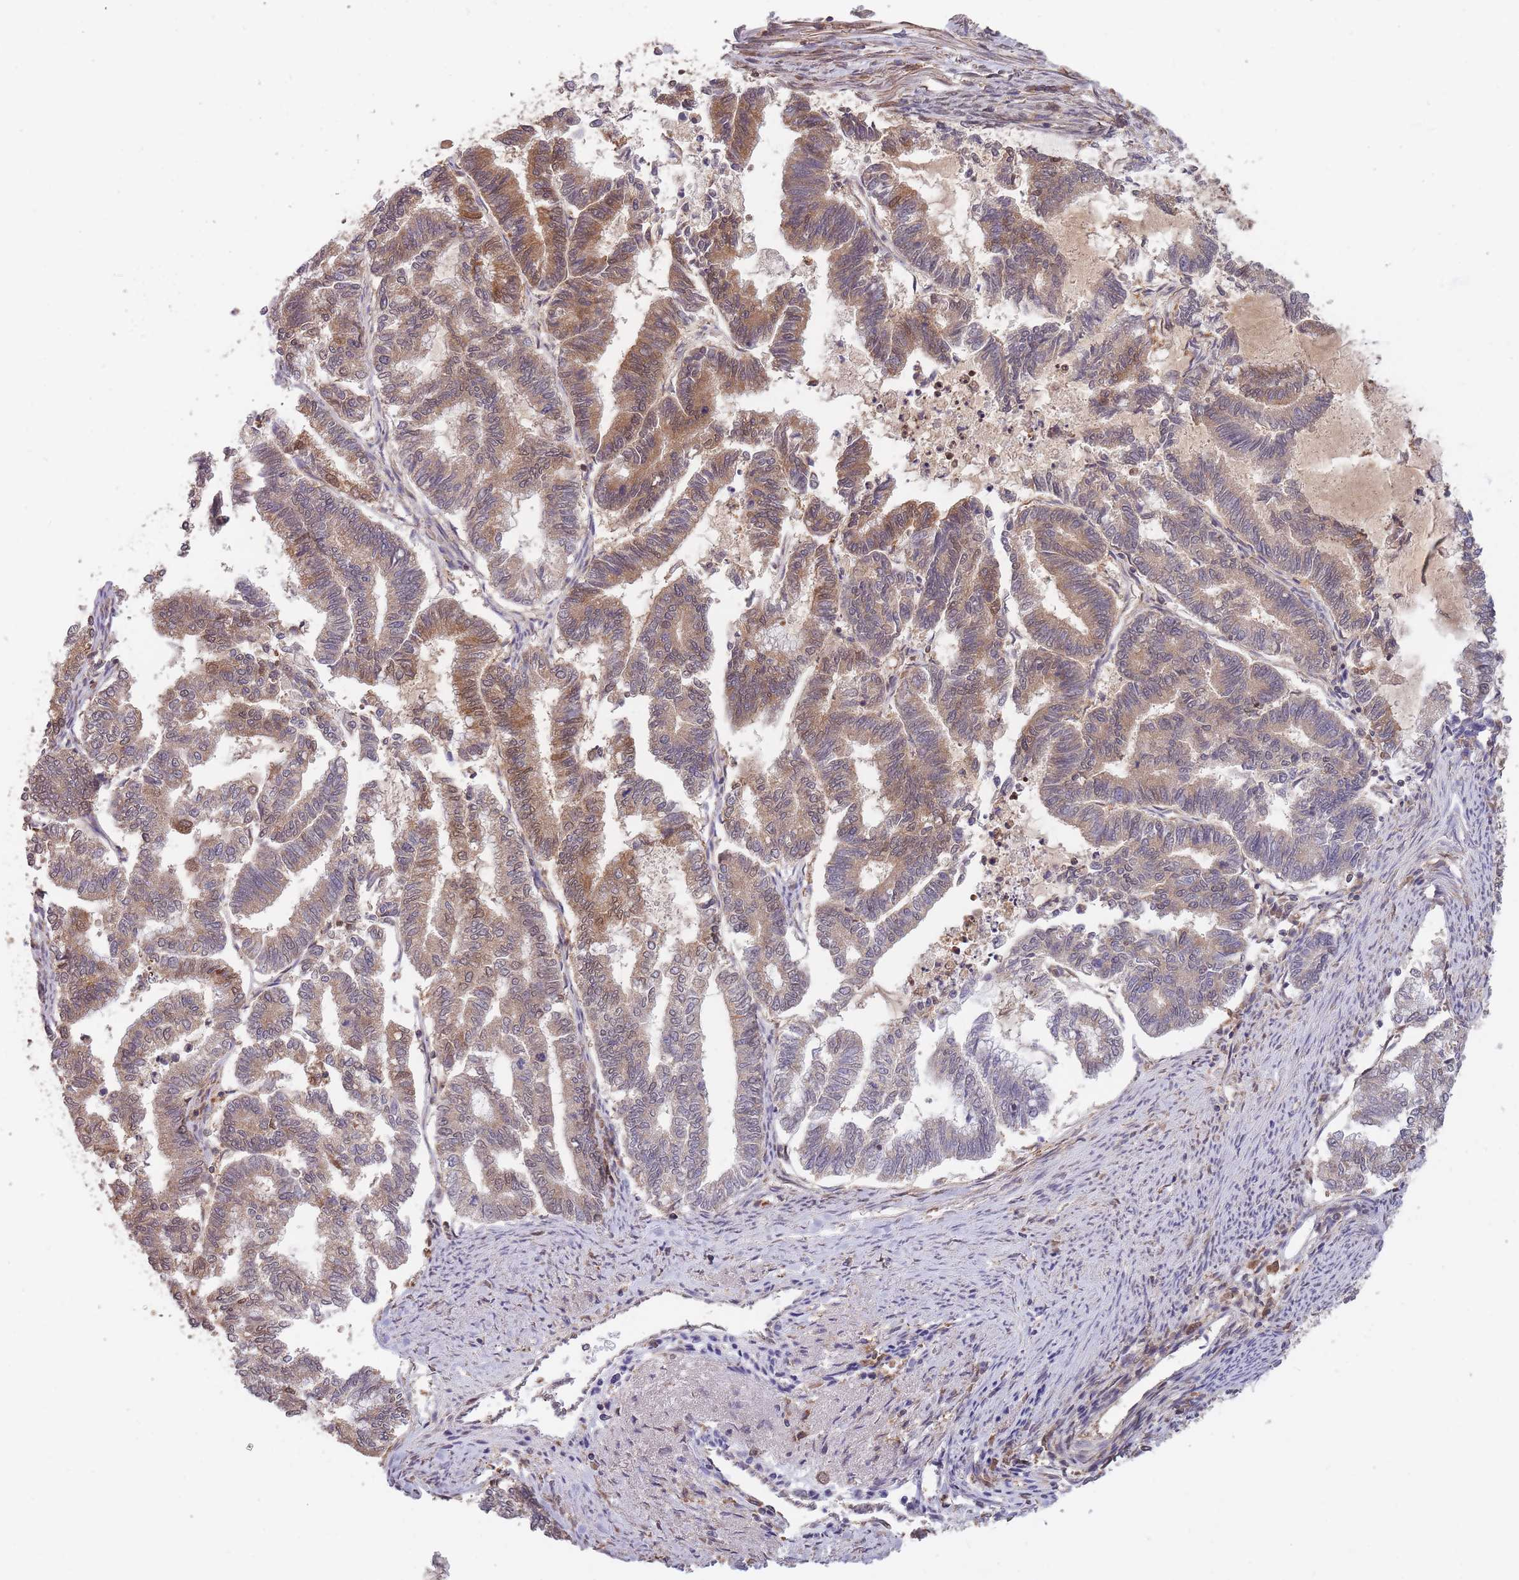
{"staining": {"intensity": "moderate", "quantity": "25%-75%", "location": "cytoplasmic/membranous,nuclear"}, "tissue": "endometrial cancer", "cell_type": "Tumor cells", "image_type": "cancer", "snomed": [{"axis": "morphology", "description": "Adenocarcinoma, NOS"}, {"axis": "topography", "description": "Endometrium"}], "caption": "IHC of human endometrial cancer (adenocarcinoma) demonstrates medium levels of moderate cytoplasmic/membranous and nuclear positivity in approximately 25%-75% of tumor cells.", "gene": "GMIP", "patient": {"sex": "female", "age": 79}}